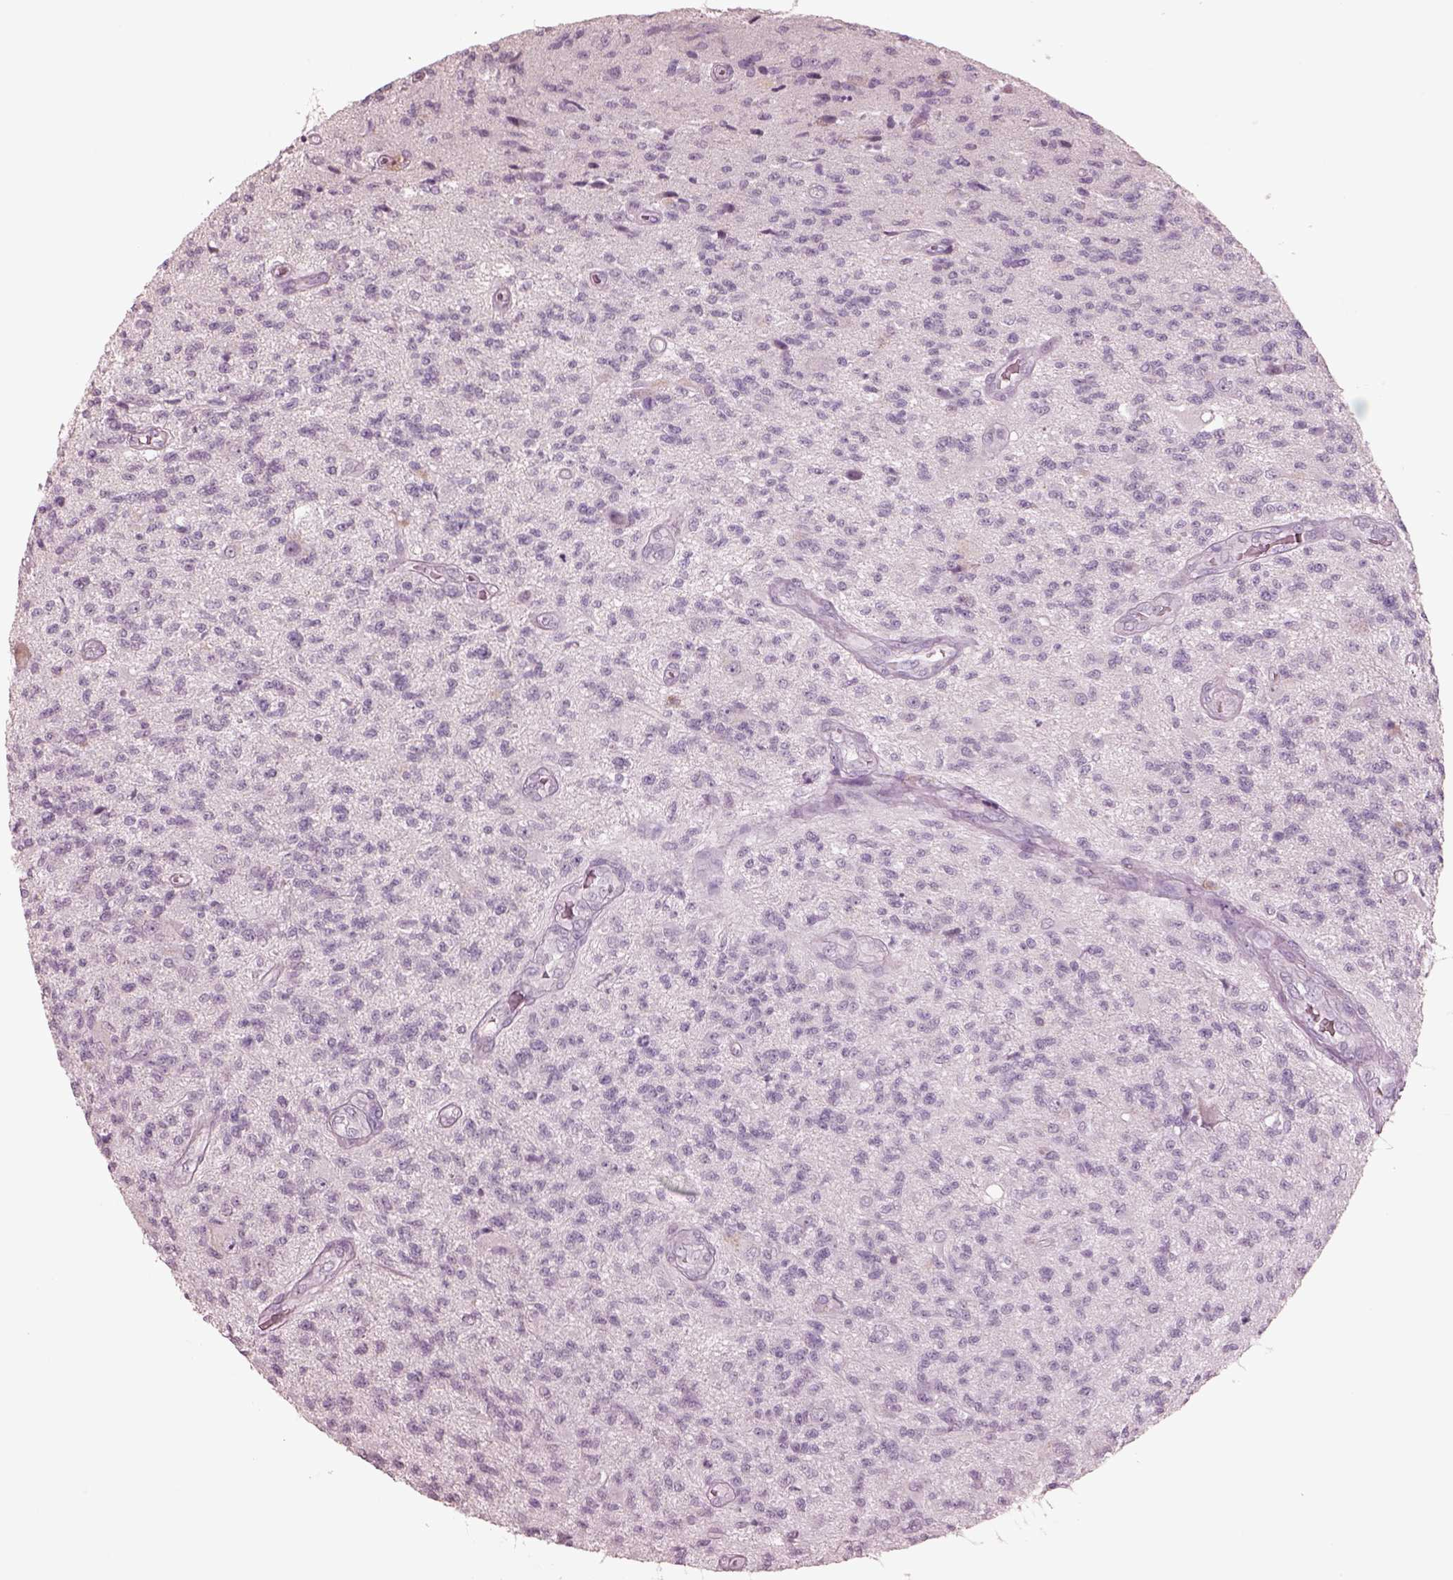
{"staining": {"intensity": "negative", "quantity": "none", "location": "none"}, "tissue": "glioma", "cell_type": "Tumor cells", "image_type": "cancer", "snomed": [{"axis": "morphology", "description": "Glioma, malignant, High grade"}, {"axis": "topography", "description": "Brain"}], "caption": "There is no significant positivity in tumor cells of glioma.", "gene": "PDCD1", "patient": {"sex": "male", "age": 56}}